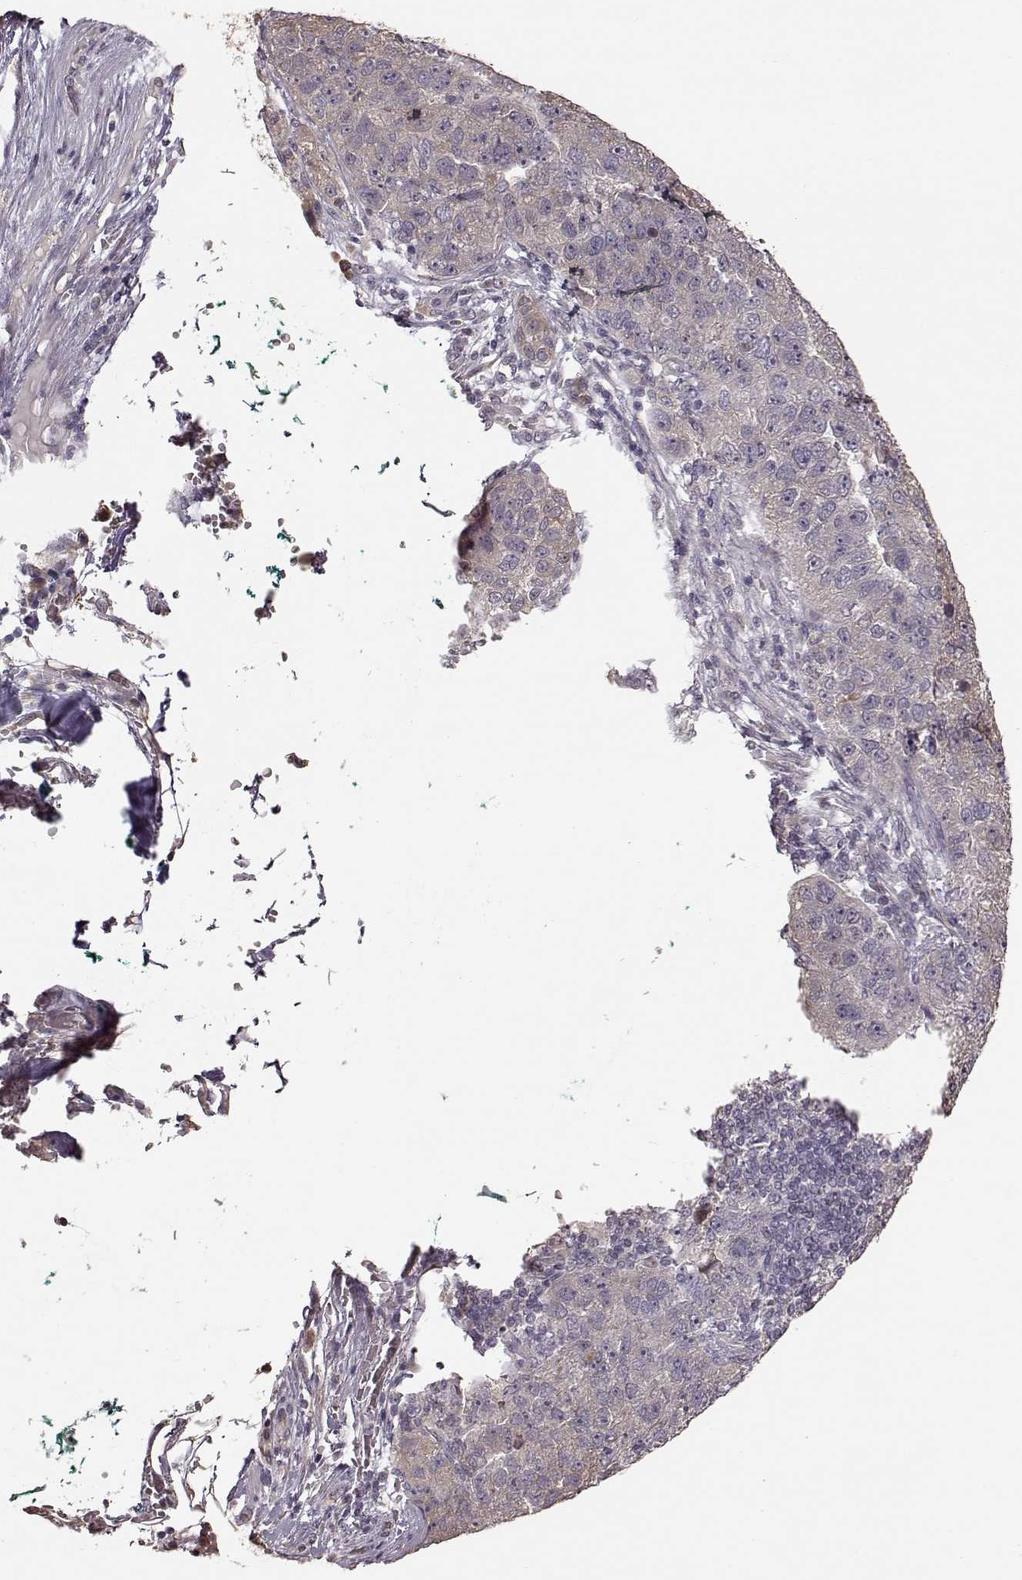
{"staining": {"intensity": "negative", "quantity": "none", "location": "none"}, "tissue": "pancreatic cancer", "cell_type": "Tumor cells", "image_type": "cancer", "snomed": [{"axis": "morphology", "description": "Adenocarcinoma, NOS"}, {"axis": "topography", "description": "Pancreas"}], "caption": "IHC of human pancreatic cancer reveals no positivity in tumor cells.", "gene": "CRB1", "patient": {"sex": "female", "age": 61}}